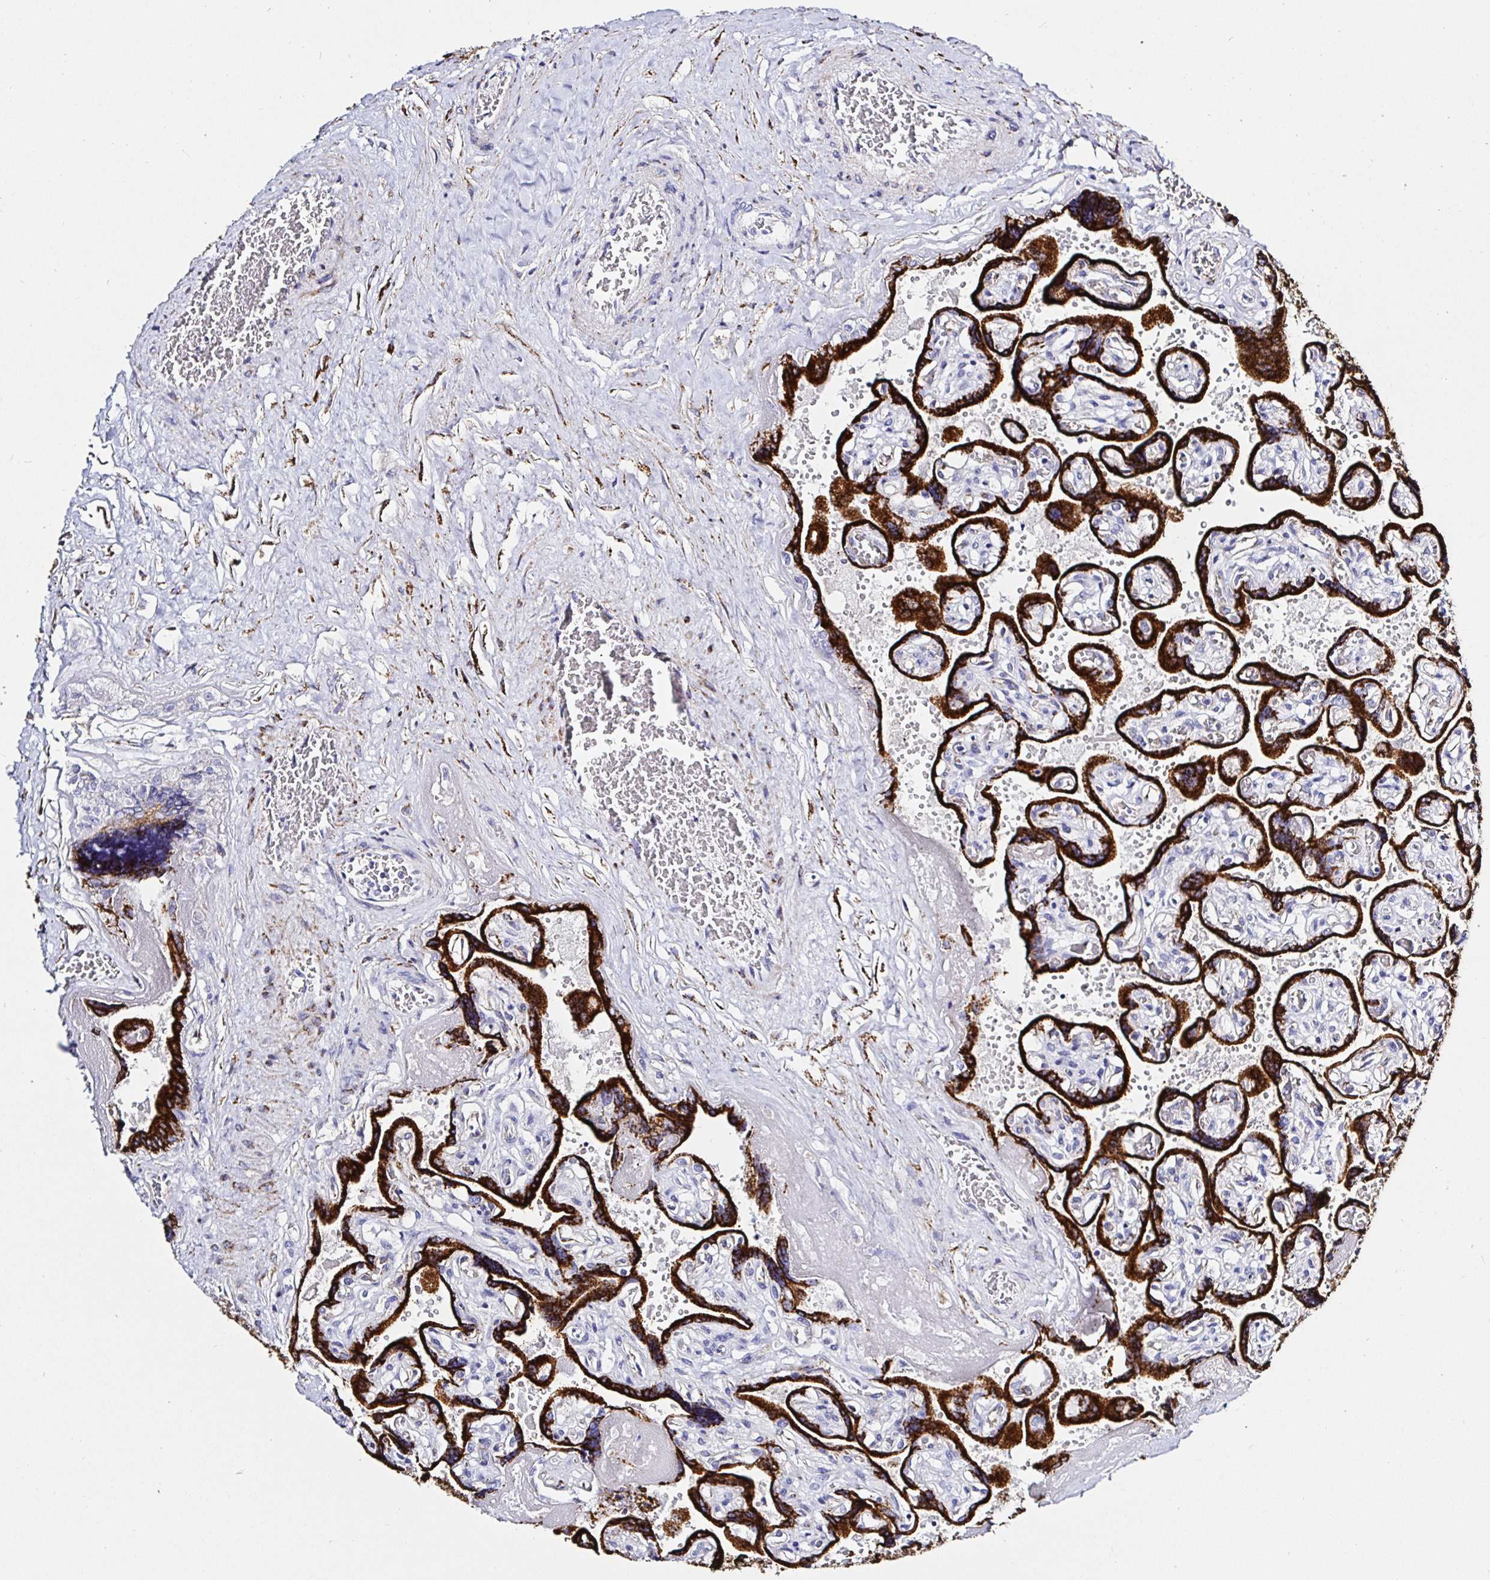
{"staining": {"intensity": "strong", "quantity": ">75%", "location": "cytoplasmic/membranous"}, "tissue": "placenta", "cell_type": "Decidual cells", "image_type": "normal", "snomed": [{"axis": "morphology", "description": "Normal tissue, NOS"}, {"axis": "topography", "description": "Placenta"}], "caption": "Protein expression analysis of unremarkable placenta exhibits strong cytoplasmic/membranous staining in about >75% of decidual cells. (IHC, brightfield microscopy, high magnification).", "gene": "MAOA", "patient": {"sex": "female", "age": 32}}